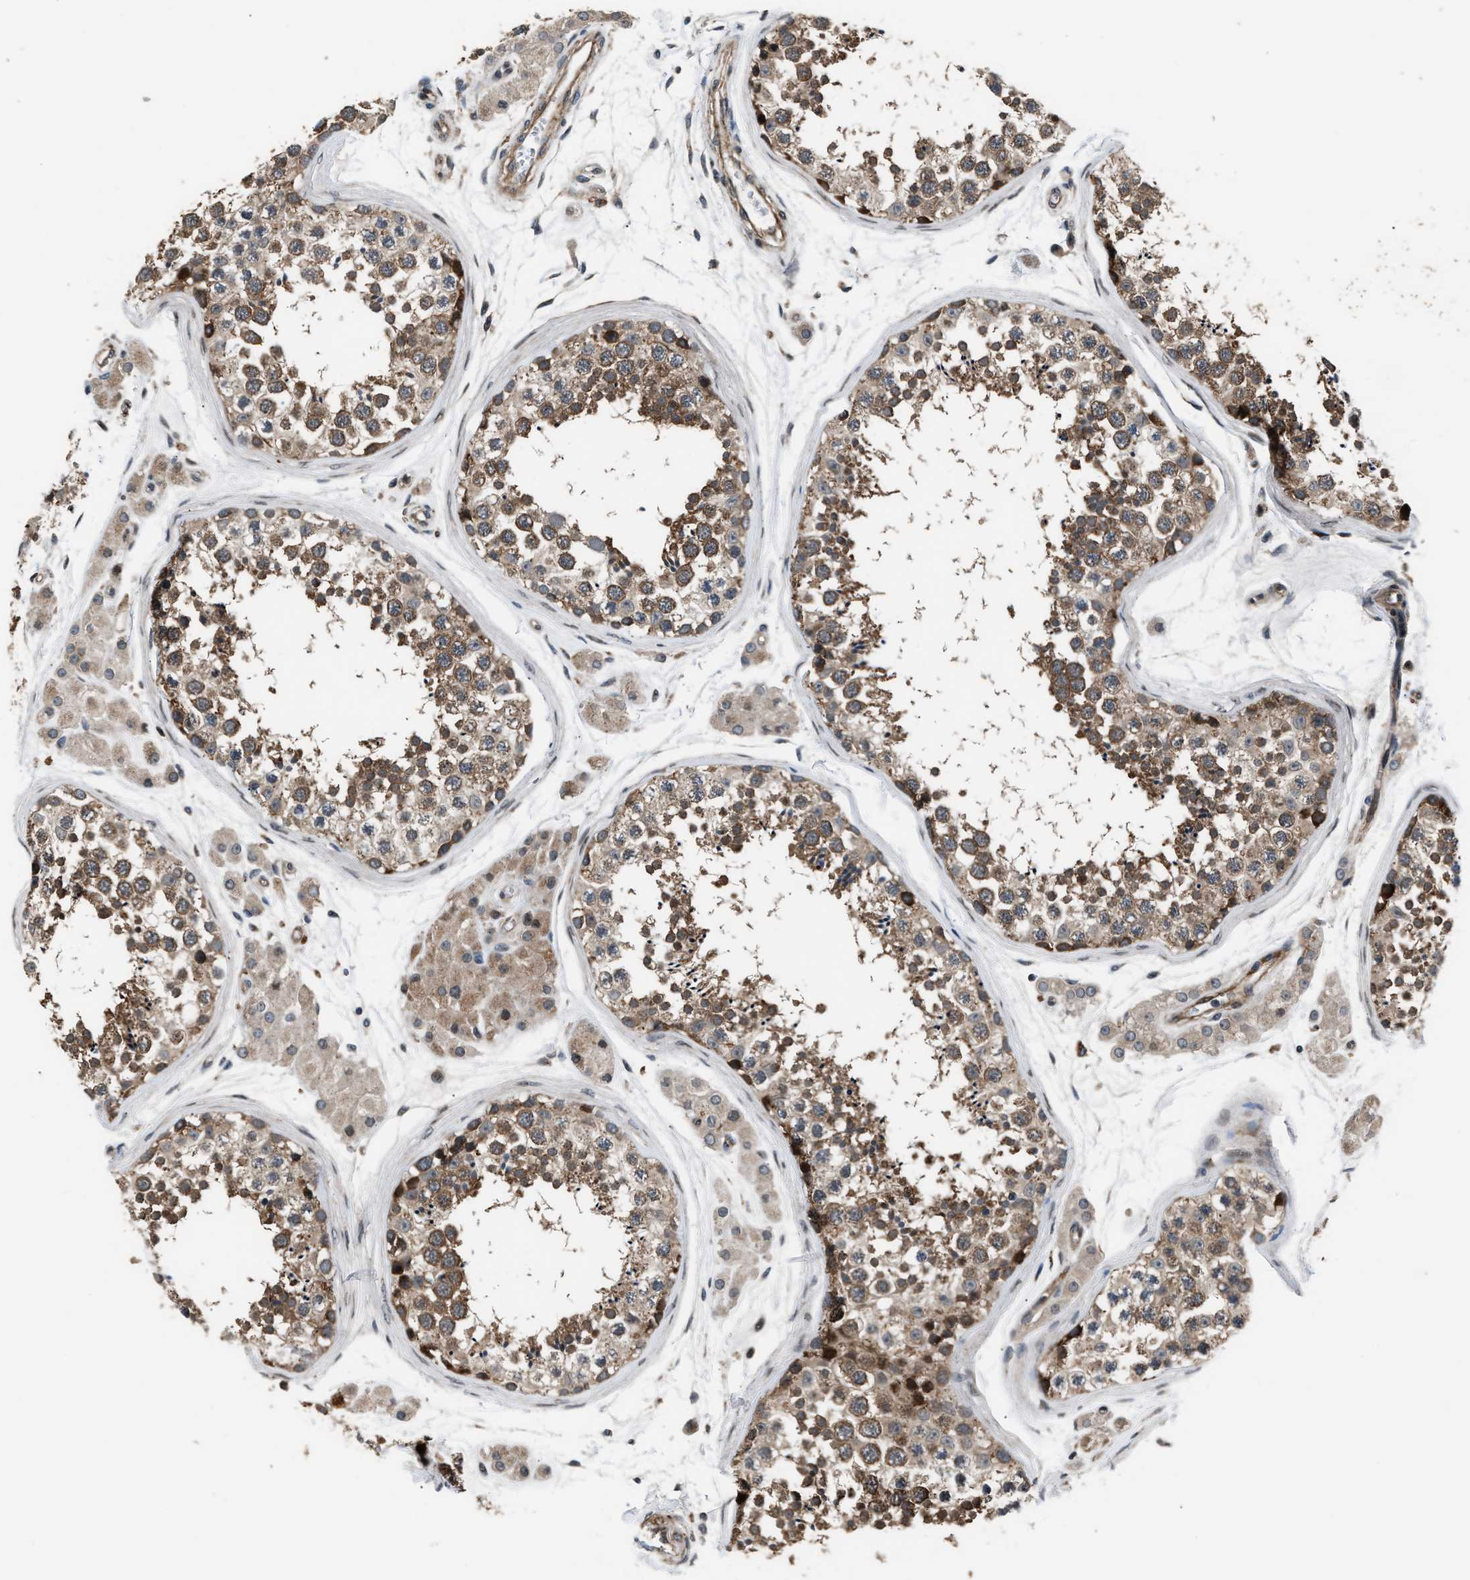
{"staining": {"intensity": "moderate", "quantity": ">75%", "location": "cytoplasmic/membranous"}, "tissue": "testis", "cell_type": "Cells in seminiferous ducts", "image_type": "normal", "snomed": [{"axis": "morphology", "description": "Normal tissue, NOS"}, {"axis": "topography", "description": "Testis"}], "caption": "Immunohistochemical staining of normal testis reveals >75% levels of moderate cytoplasmic/membranous protein positivity in approximately >75% of cells in seminiferous ducts.", "gene": "DYNC2I1", "patient": {"sex": "male", "age": 56}}